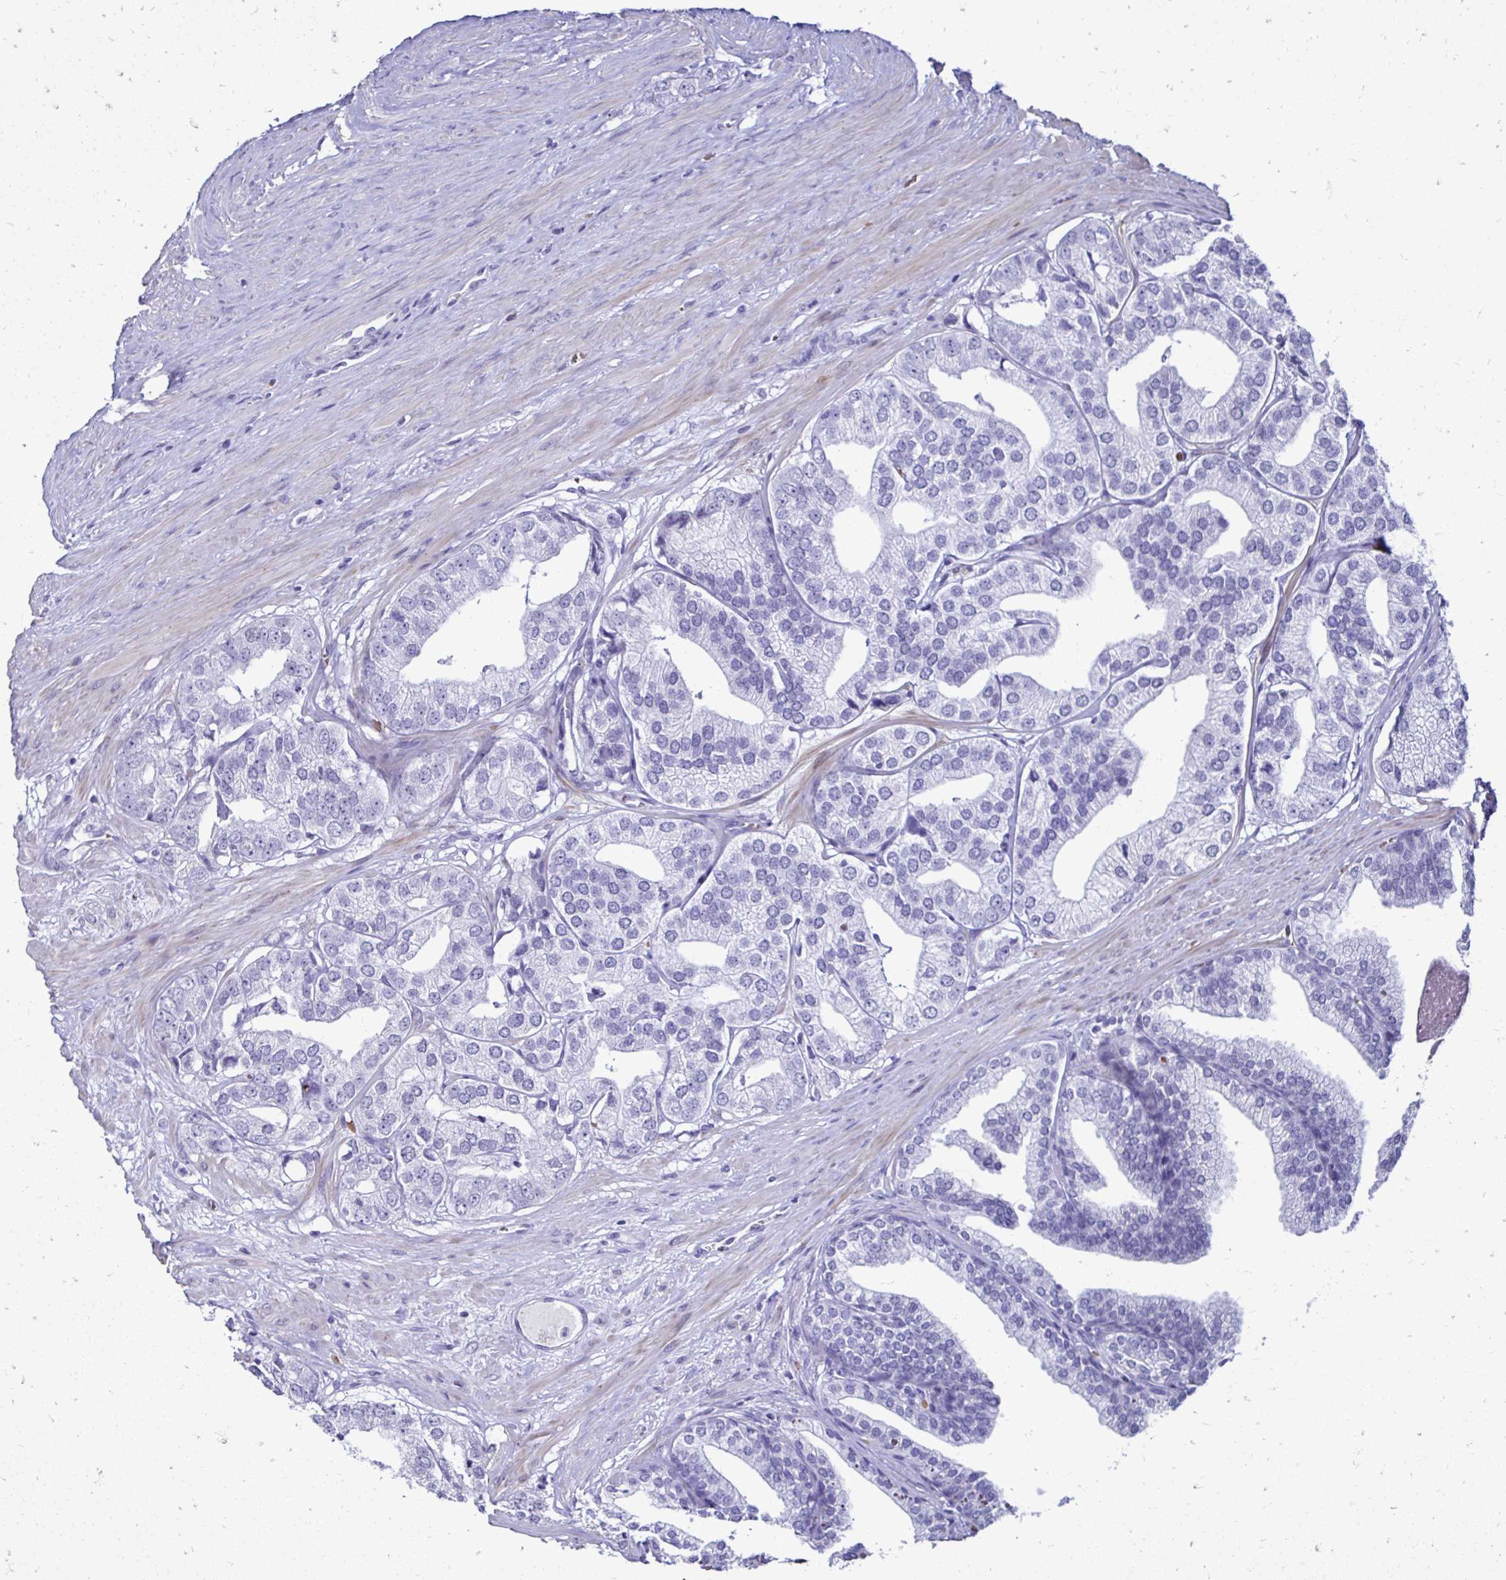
{"staining": {"intensity": "negative", "quantity": "none", "location": "none"}, "tissue": "prostate cancer", "cell_type": "Tumor cells", "image_type": "cancer", "snomed": [{"axis": "morphology", "description": "Adenocarcinoma, High grade"}, {"axis": "topography", "description": "Prostate"}], "caption": "Immunohistochemical staining of human prostate adenocarcinoma (high-grade) demonstrates no significant expression in tumor cells.", "gene": "RHBDL3", "patient": {"sex": "male", "age": 58}}